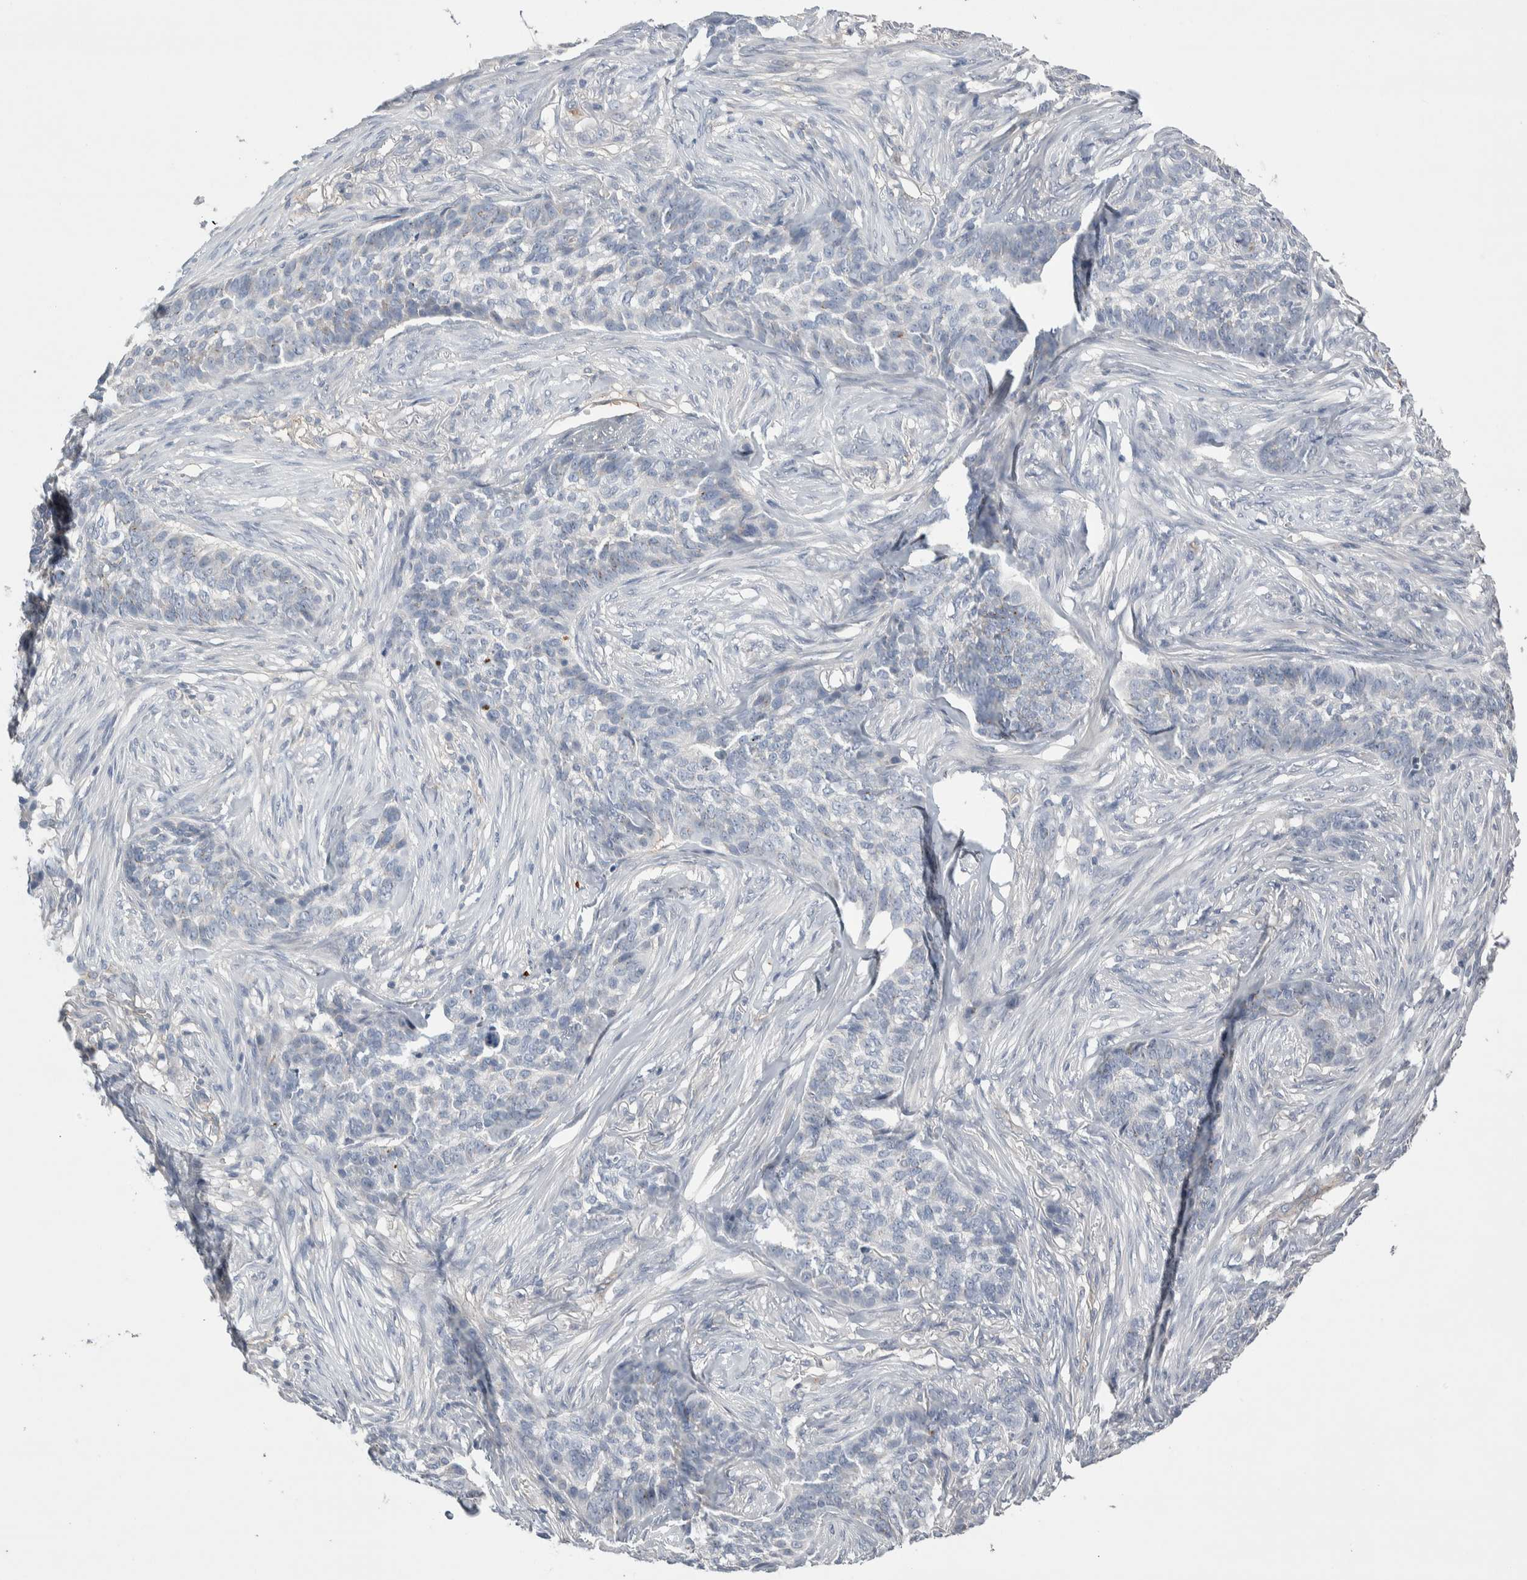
{"staining": {"intensity": "negative", "quantity": "none", "location": "none"}, "tissue": "skin cancer", "cell_type": "Tumor cells", "image_type": "cancer", "snomed": [{"axis": "morphology", "description": "Basal cell carcinoma"}, {"axis": "topography", "description": "Skin"}], "caption": "Skin basal cell carcinoma was stained to show a protein in brown. There is no significant positivity in tumor cells. (DAB (3,3'-diaminobenzidine) IHC visualized using brightfield microscopy, high magnification).", "gene": "CEP131", "patient": {"sex": "male", "age": 85}}